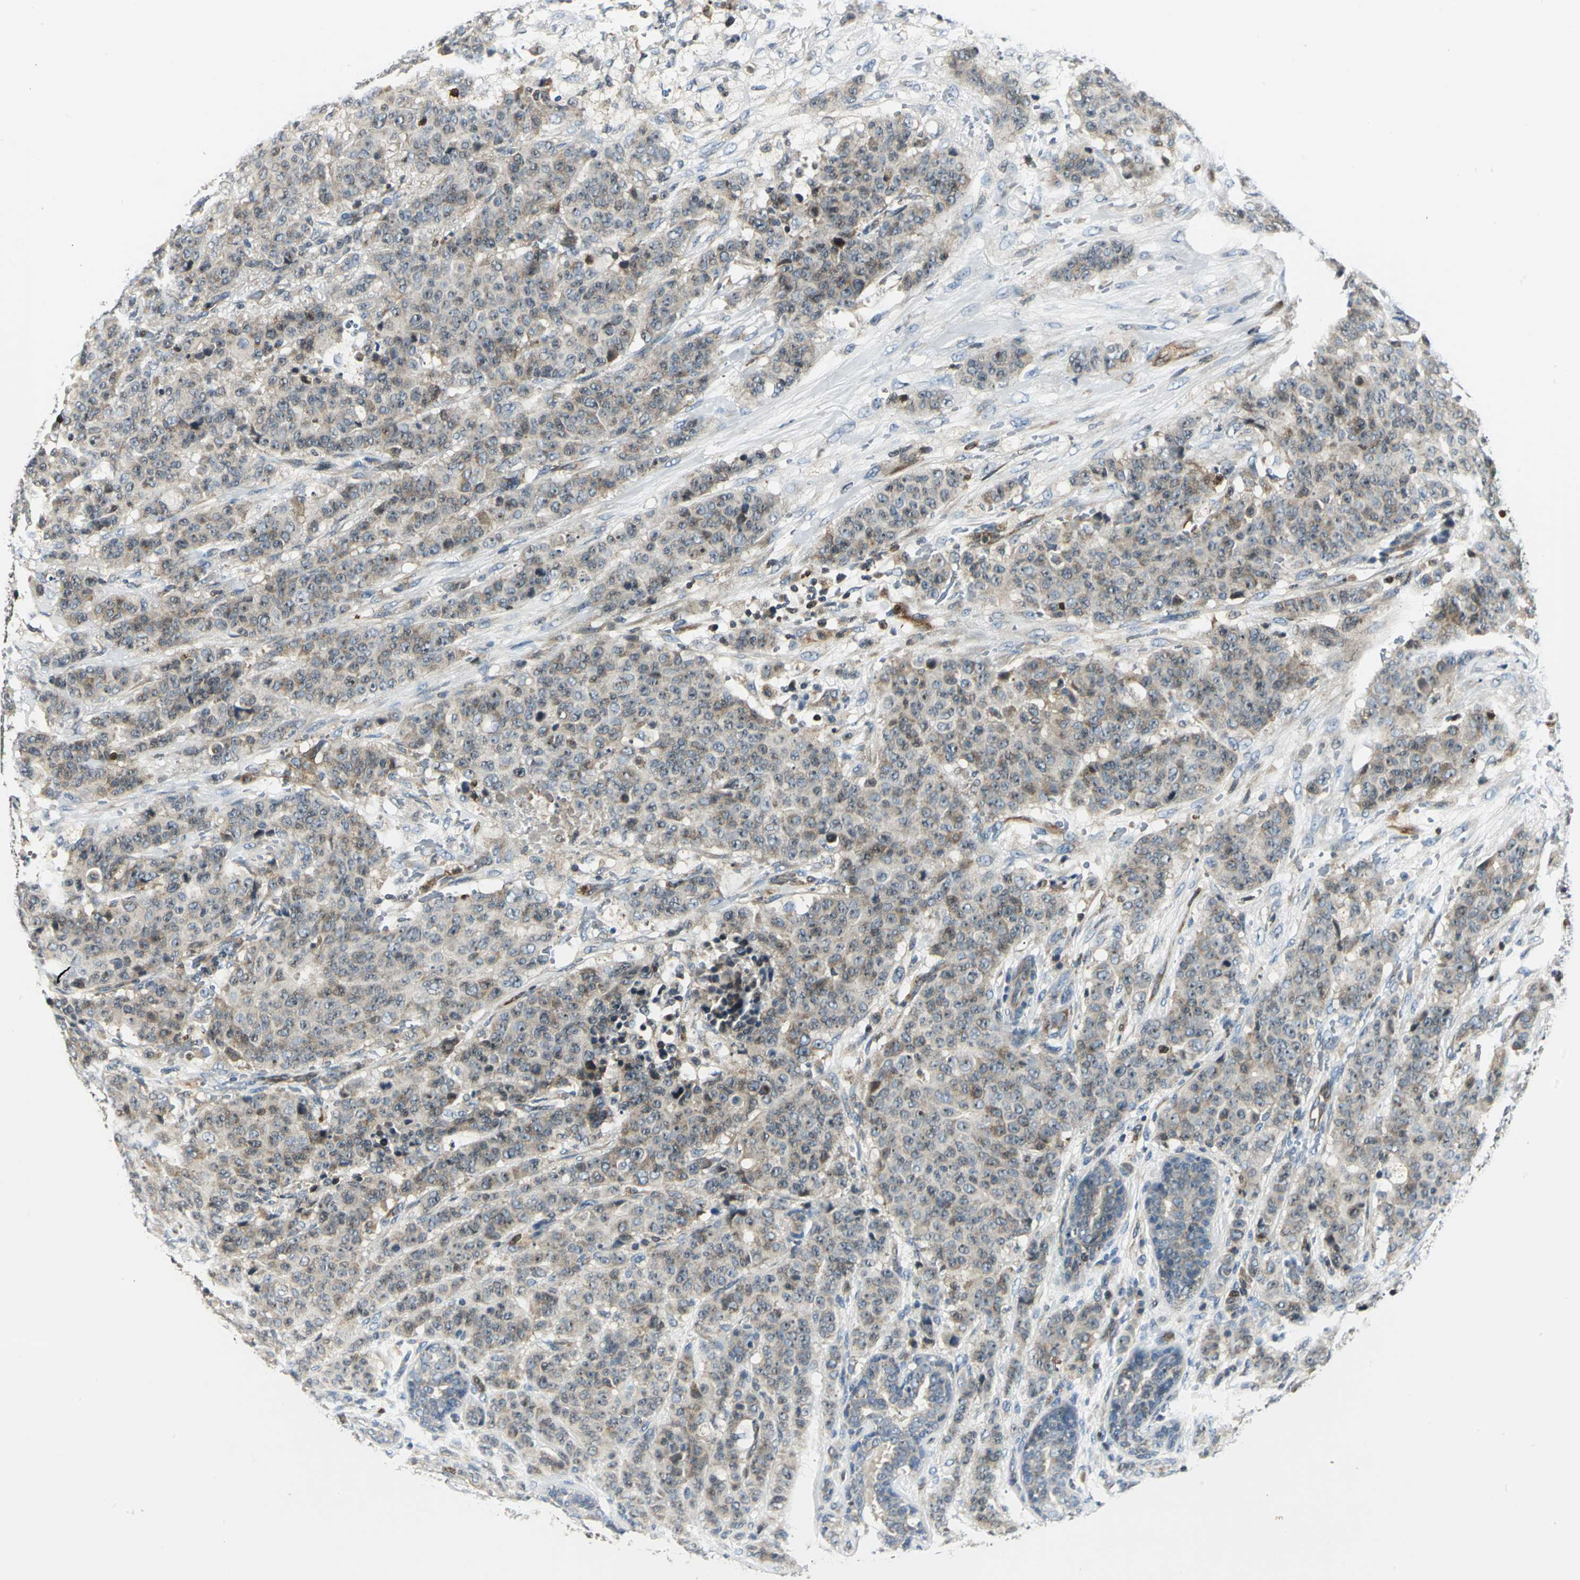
{"staining": {"intensity": "moderate", "quantity": ">75%", "location": "cytoplasmic/membranous"}, "tissue": "breast cancer", "cell_type": "Tumor cells", "image_type": "cancer", "snomed": [{"axis": "morphology", "description": "Duct carcinoma"}, {"axis": "topography", "description": "Breast"}], "caption": "This image displays invasive ductal carcinoma (breast) stained with IHC to label a protein in brown. The cytoplasmic/membranous of tumor cells show moderate positivity for the protein. Nuclei are counter-stained blue.", "gene": "USP40", "patient": {"sex": "female", "age": 40}}